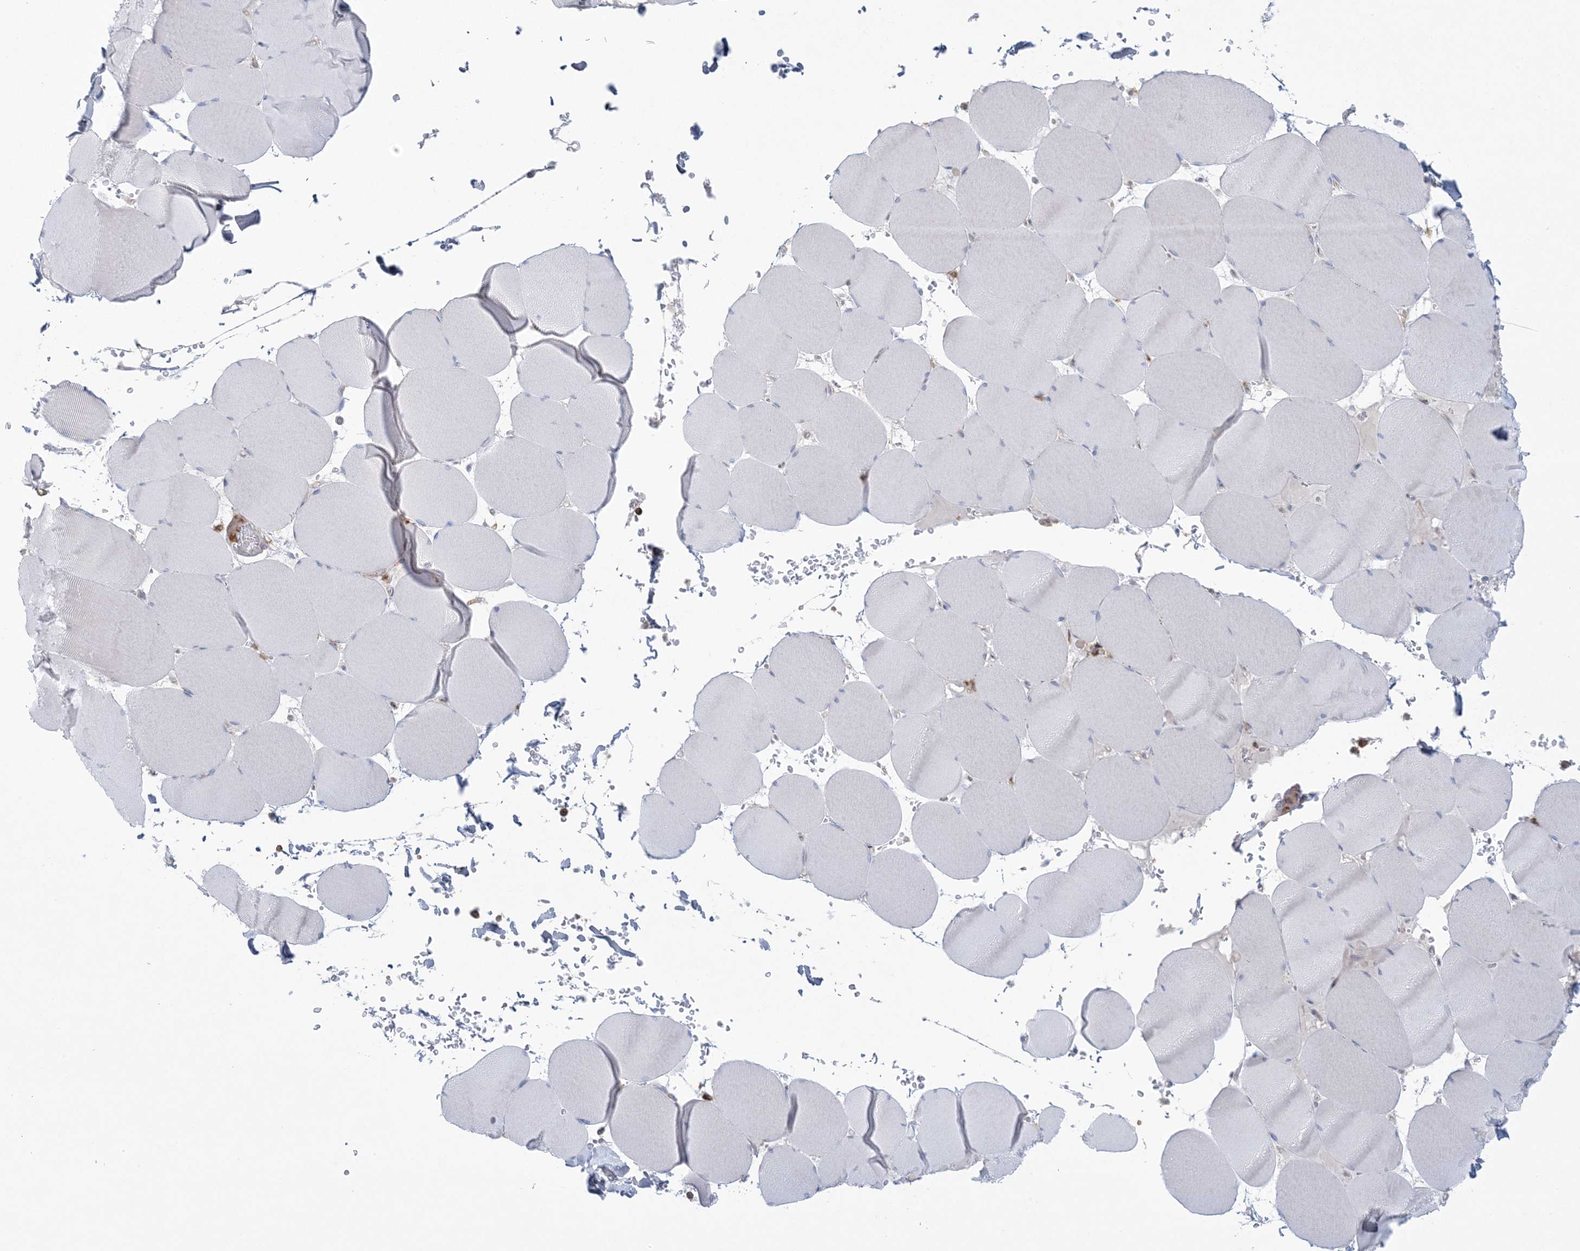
{"staining": {"intensity": "negative", "quantity": "none", "location": "none"}, "tissue": "skeletal muscle", "cell_type": "Myocytes", "image_type": "normal", "snomed": [{"axis": "morphology", "description": "Normal tissue, NOS"}, {"axis": "topography", "description": "Skeletal muscle"}, {"axis": "topography", "description": "Head-Neck"}], "caption": "Immunohistochemistry histopathology image of unremarkable skeletal muscle: skeletal muscle stained with DAB (3,3'-diaminobenzidine) demonstrates no significant protein expression in myocytes. (DAB IHC visualized using brightfield microscopy, high magnification).", "gene": "ARHGAP30", "patient": {"sex": "male", "age": 66}}